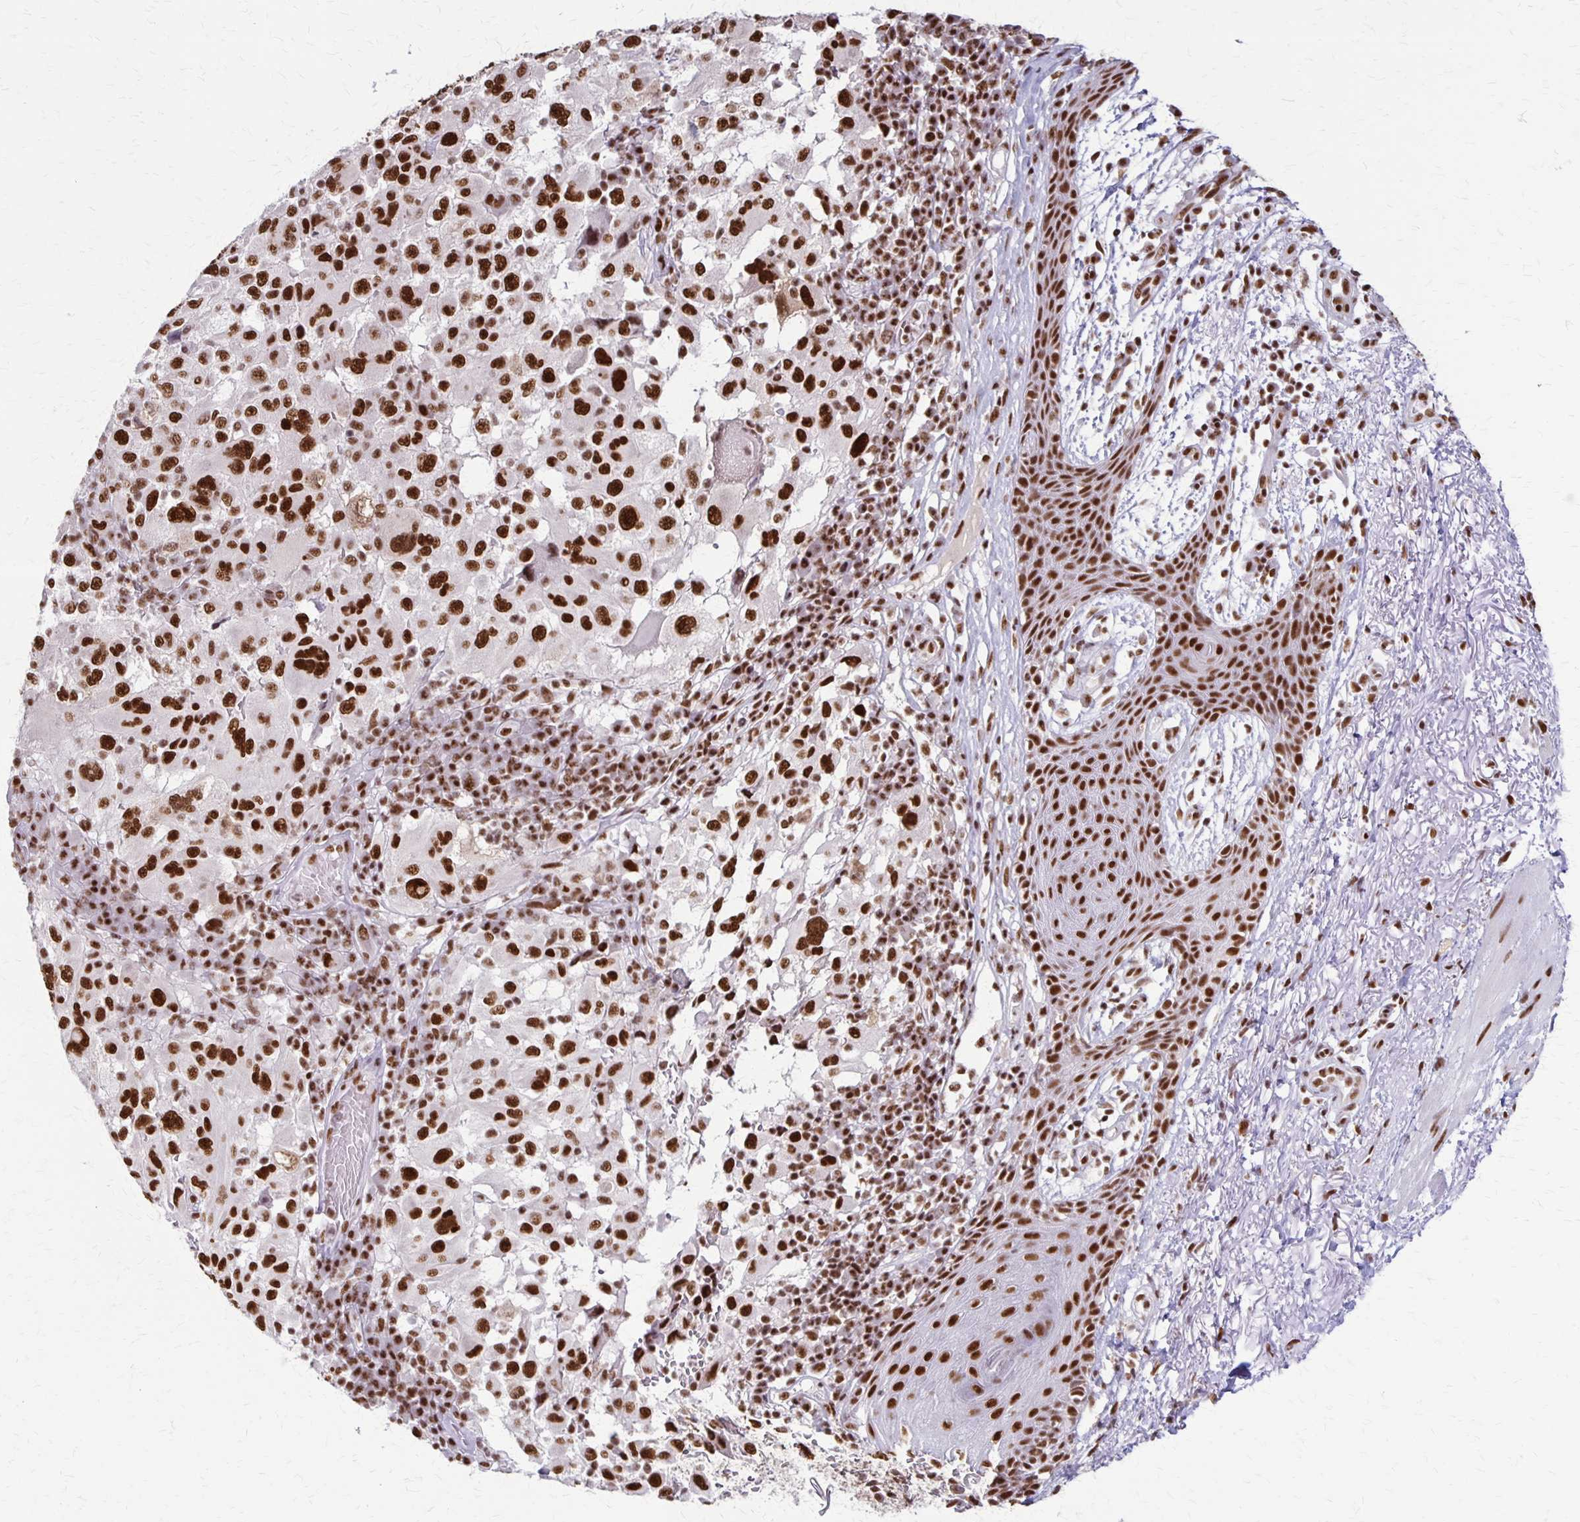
{"staining": {"intensity": "strong", "quantity": ">75%", "location": "nuclear"}, "tissue": "melanoma", "cell_type": "Tumor cells", "image_type": "cancer", "snomed": [{"axis": "morphology", "description": "Malignant melanoma, NOS"}, {"axis": "topography", "description": "Skin"}], "caption": "Immunohistochemistry (DAB (3,3'-diaminobenzidine)) staining of melanoma demonstrates strong nuclear protein positivity in approximately >75% of tumor cells. The staining was performed using DAB (3,3'-diaminobenzidine), with brown indicating positive protein expression. Nuclei are stained blue with hematoxylin.", "gene": "XRCC6", "patient": {"sex": "female", "age": 71}}